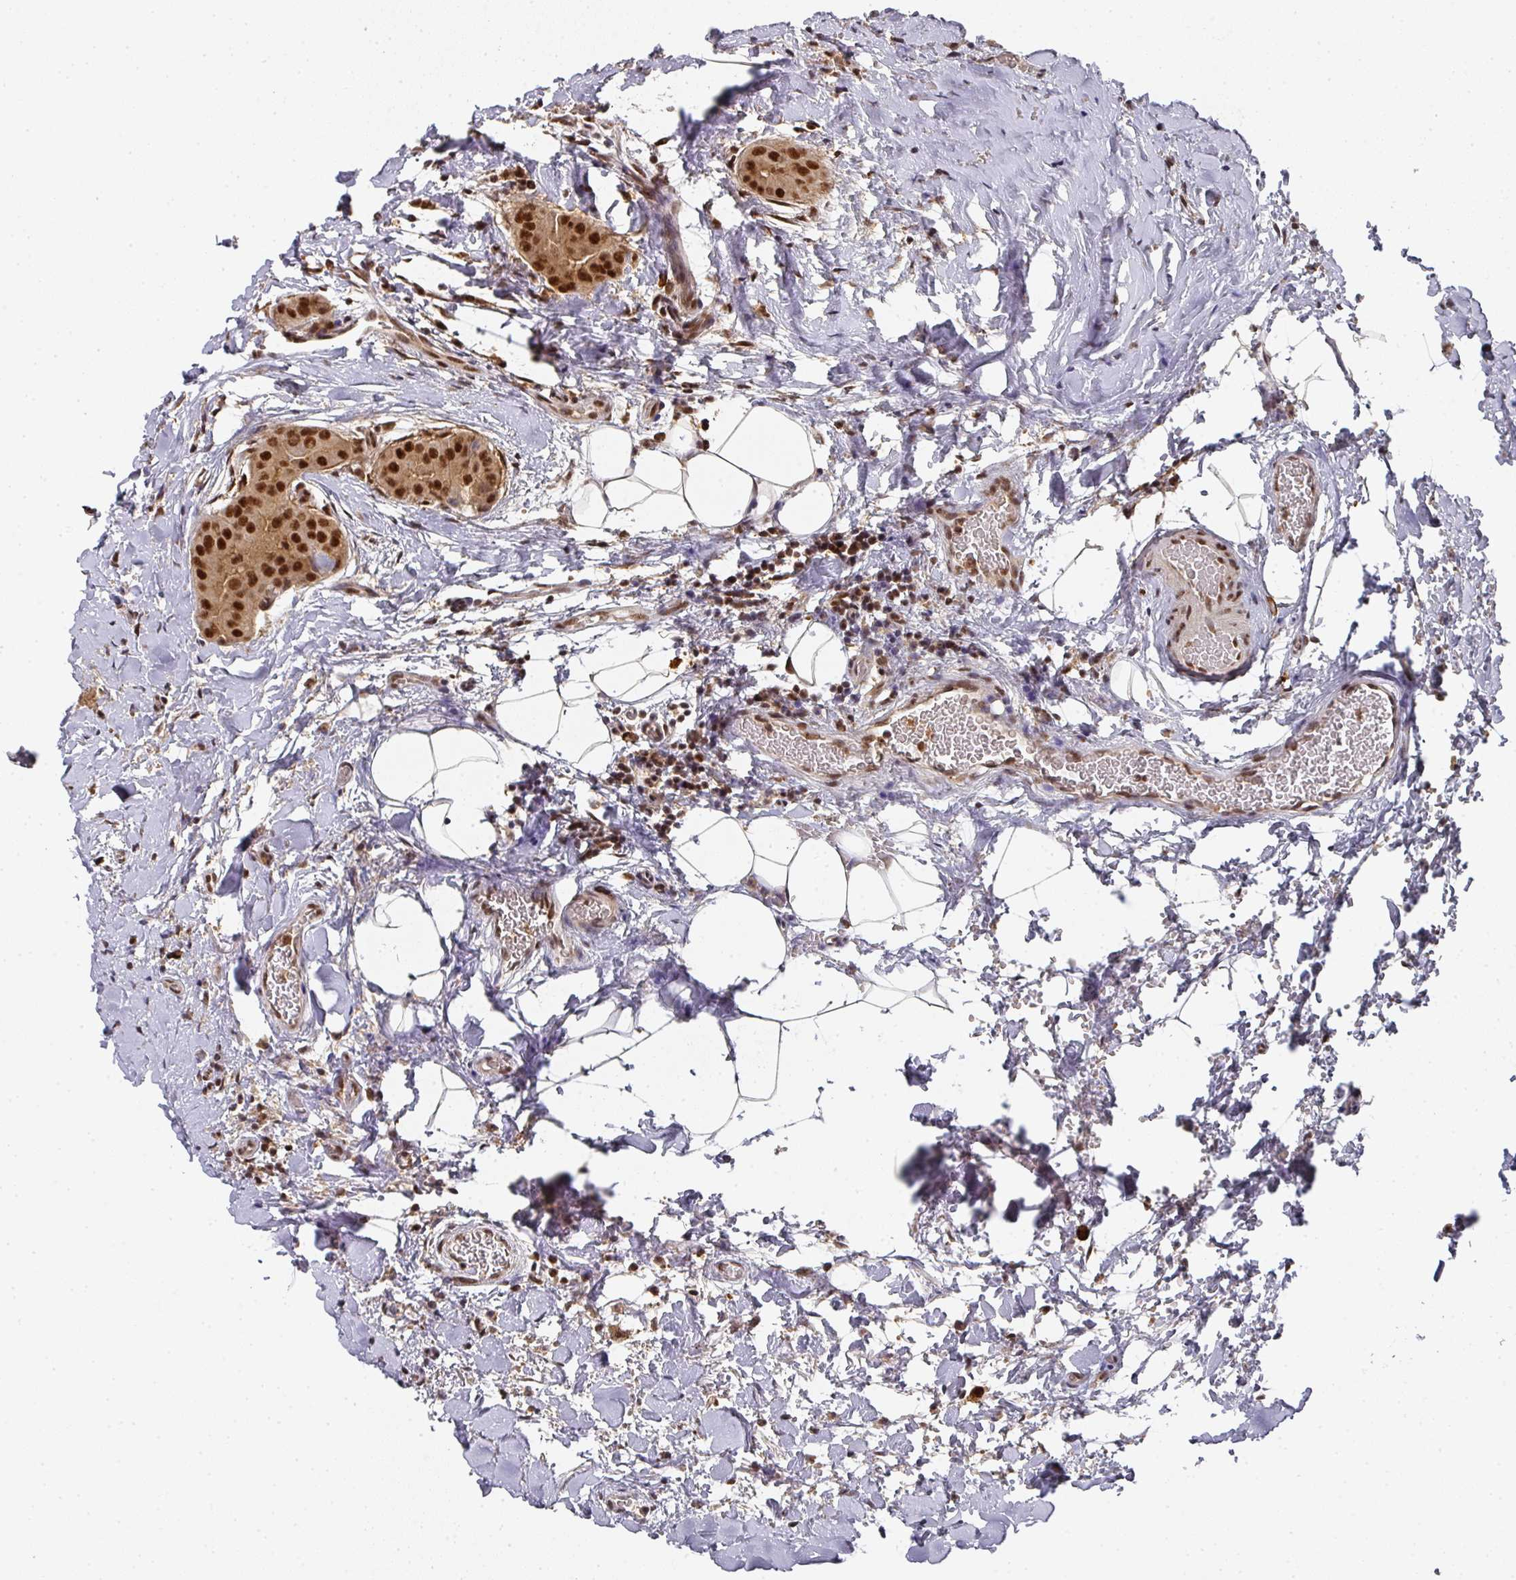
{"staining": {"intensity": "strong", "quantity": ">75%", "location": "nuclear"}, "tissue": "thyroid cancer", "cell_type": "Tumor cells", "image_type": "cancer", "snomed": [{"axis": "morphology", "description": "Papillary adenocarcinoma, NOS"}, {"axis": "topography", "description": "Thyroid gland"}], "caption": "High-power microscopy captured an immunohistochemistry photomicrograph of thyroid cancer, revealing strong nuclear expression in approximately >75% of tumor cells. Ihc stains the protein in brown and the nuclei are stained blue.", "gene": "DIDO1", "patient": {"sex": "male", "age": 33}}